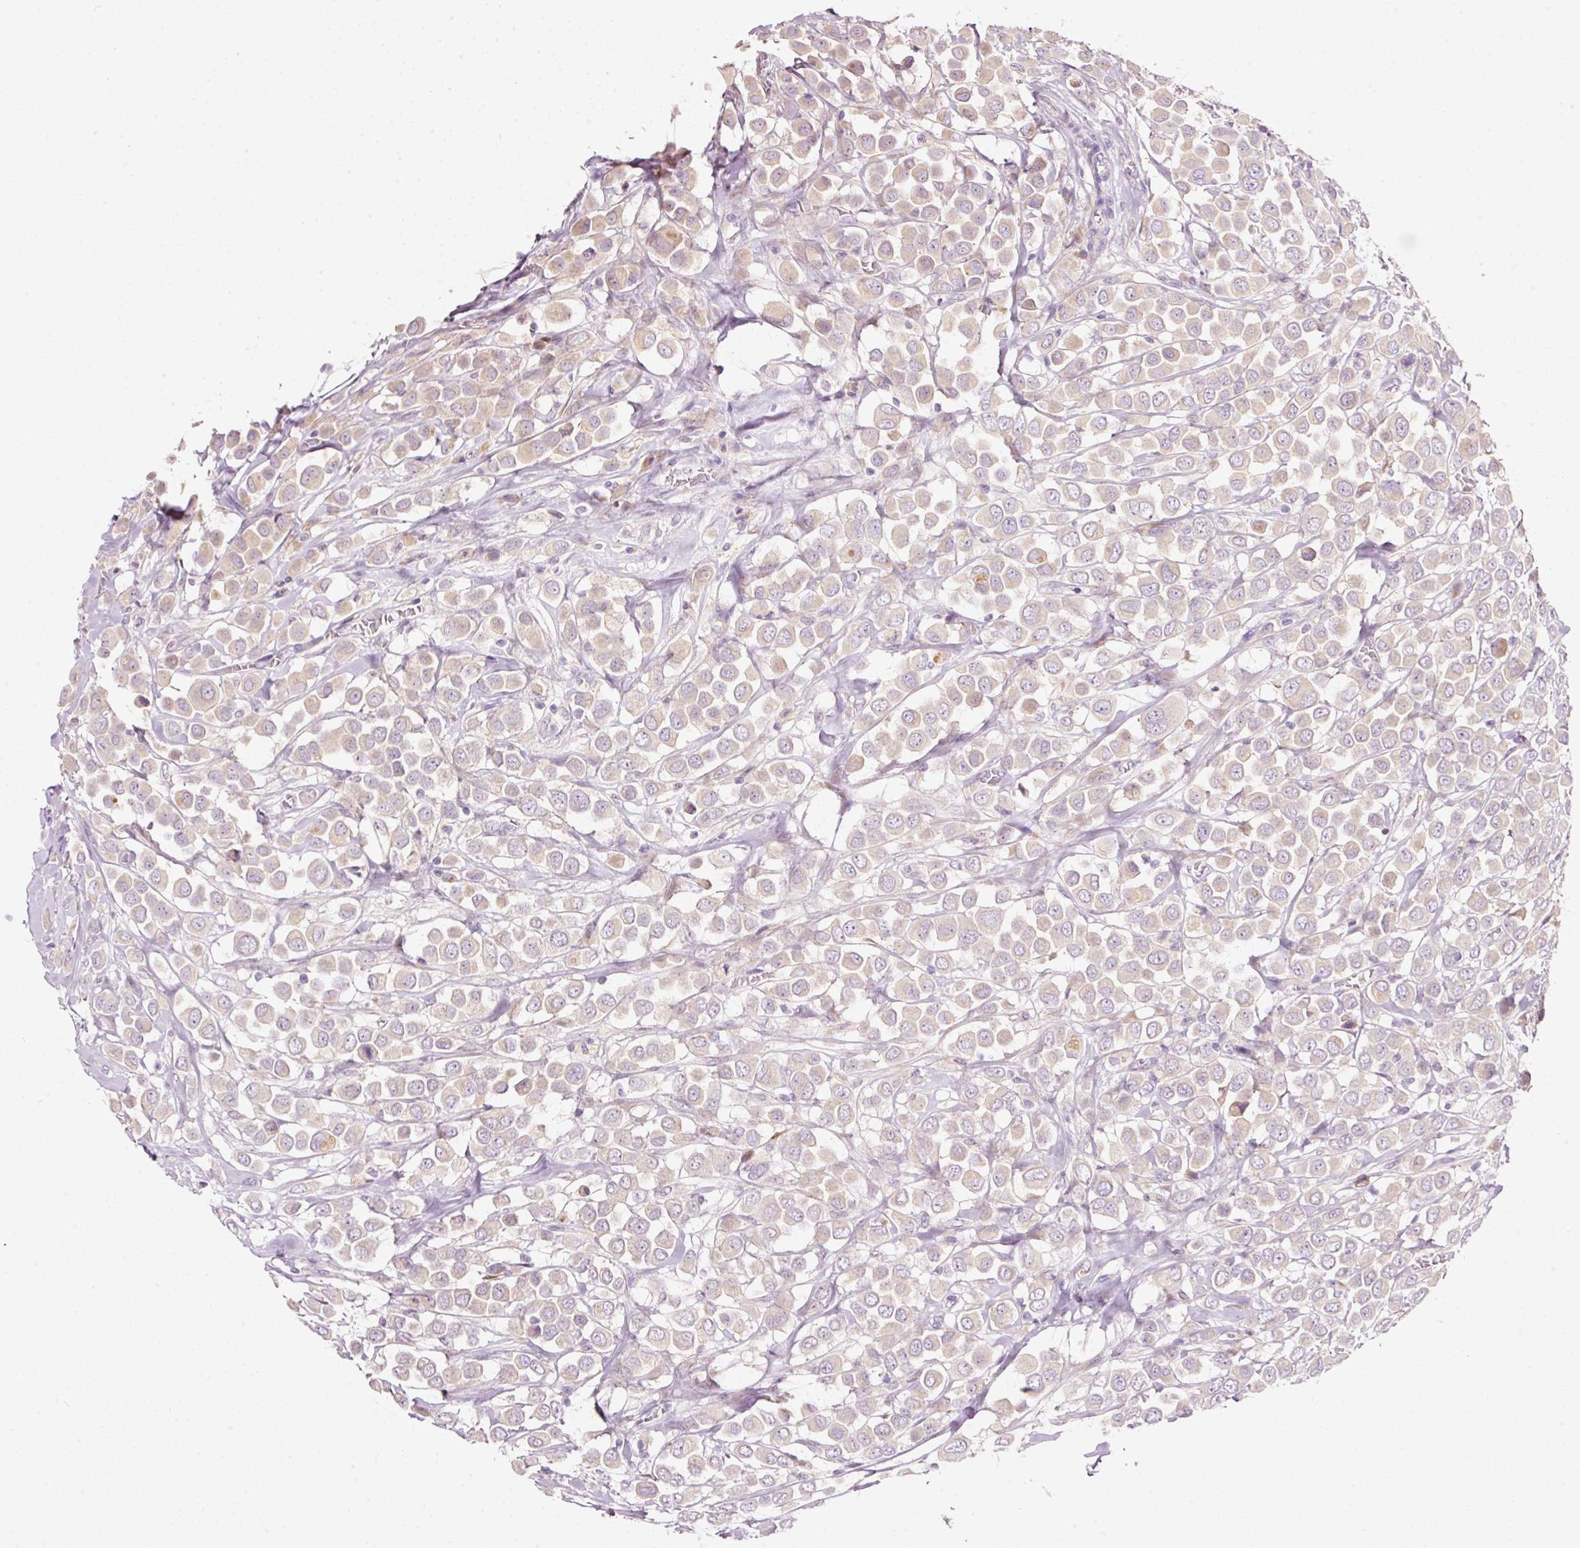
{"staining": {"intensity": "weak", "quantity": "<25%", "location": "cytoplasmic/membranous"}, "tissue": "breast cancer", "cell_type": "Tumor cells", "image_type": "cancer", "snomed": [{"axis": "morphology", "description": "Duct carcinoma"}, {"axis": "topography", "description": "Breast"}], "caption": "IHC photomicrograph of neoplastic tissue: human infiltrating ductal carcinoma (breast) stained with DAB (3,3'-diaminobenzidine) displays no significant protein staining in tumor cells.", "gene": "RSPO2", "patient": {"sex": "female", "age": 61}}